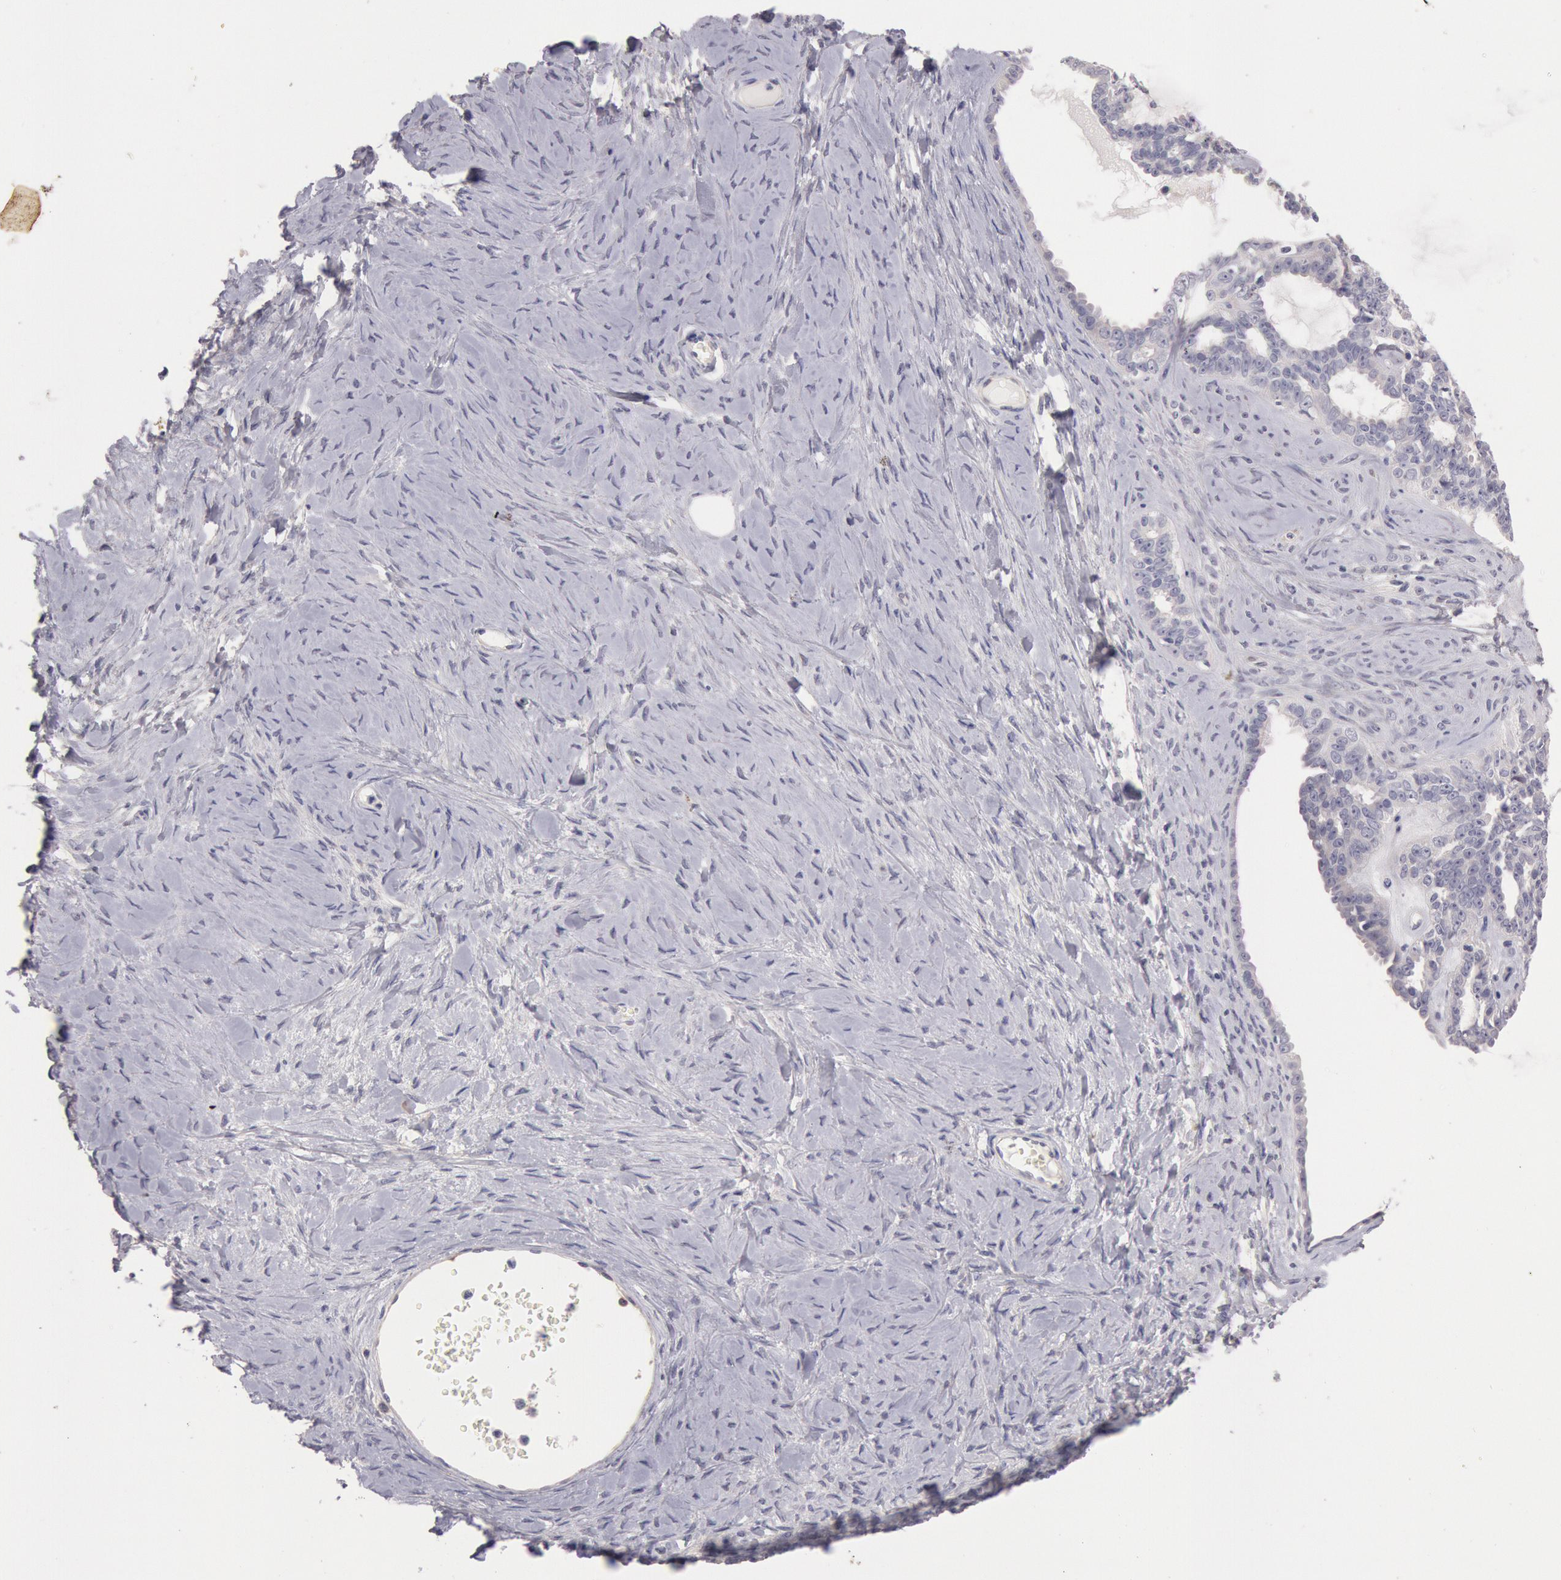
{"staining": {"intensity": "negative", "quantity": "none", "location": "none"}, "tissue": "ovarian cancer", "cell_type": "Tumor cells", "image_type": "cancer", "snomed": [{"axis": "morphology", "description": "Cystadenocarcinoma, serous, NOS"}, {"axis": "topography", "description": "Ovary"}], "caption": "High magnification brightfield microscopy of ovarian serous cystadenocarcinoma stained with DAB (3,3'-diaminobenzidine) (brown) and counterstained with hematoxylin (blue): tumor cells show no significant staining.", "gene": "TRIB2", "patient": {"sex": "female", "age": 71}}